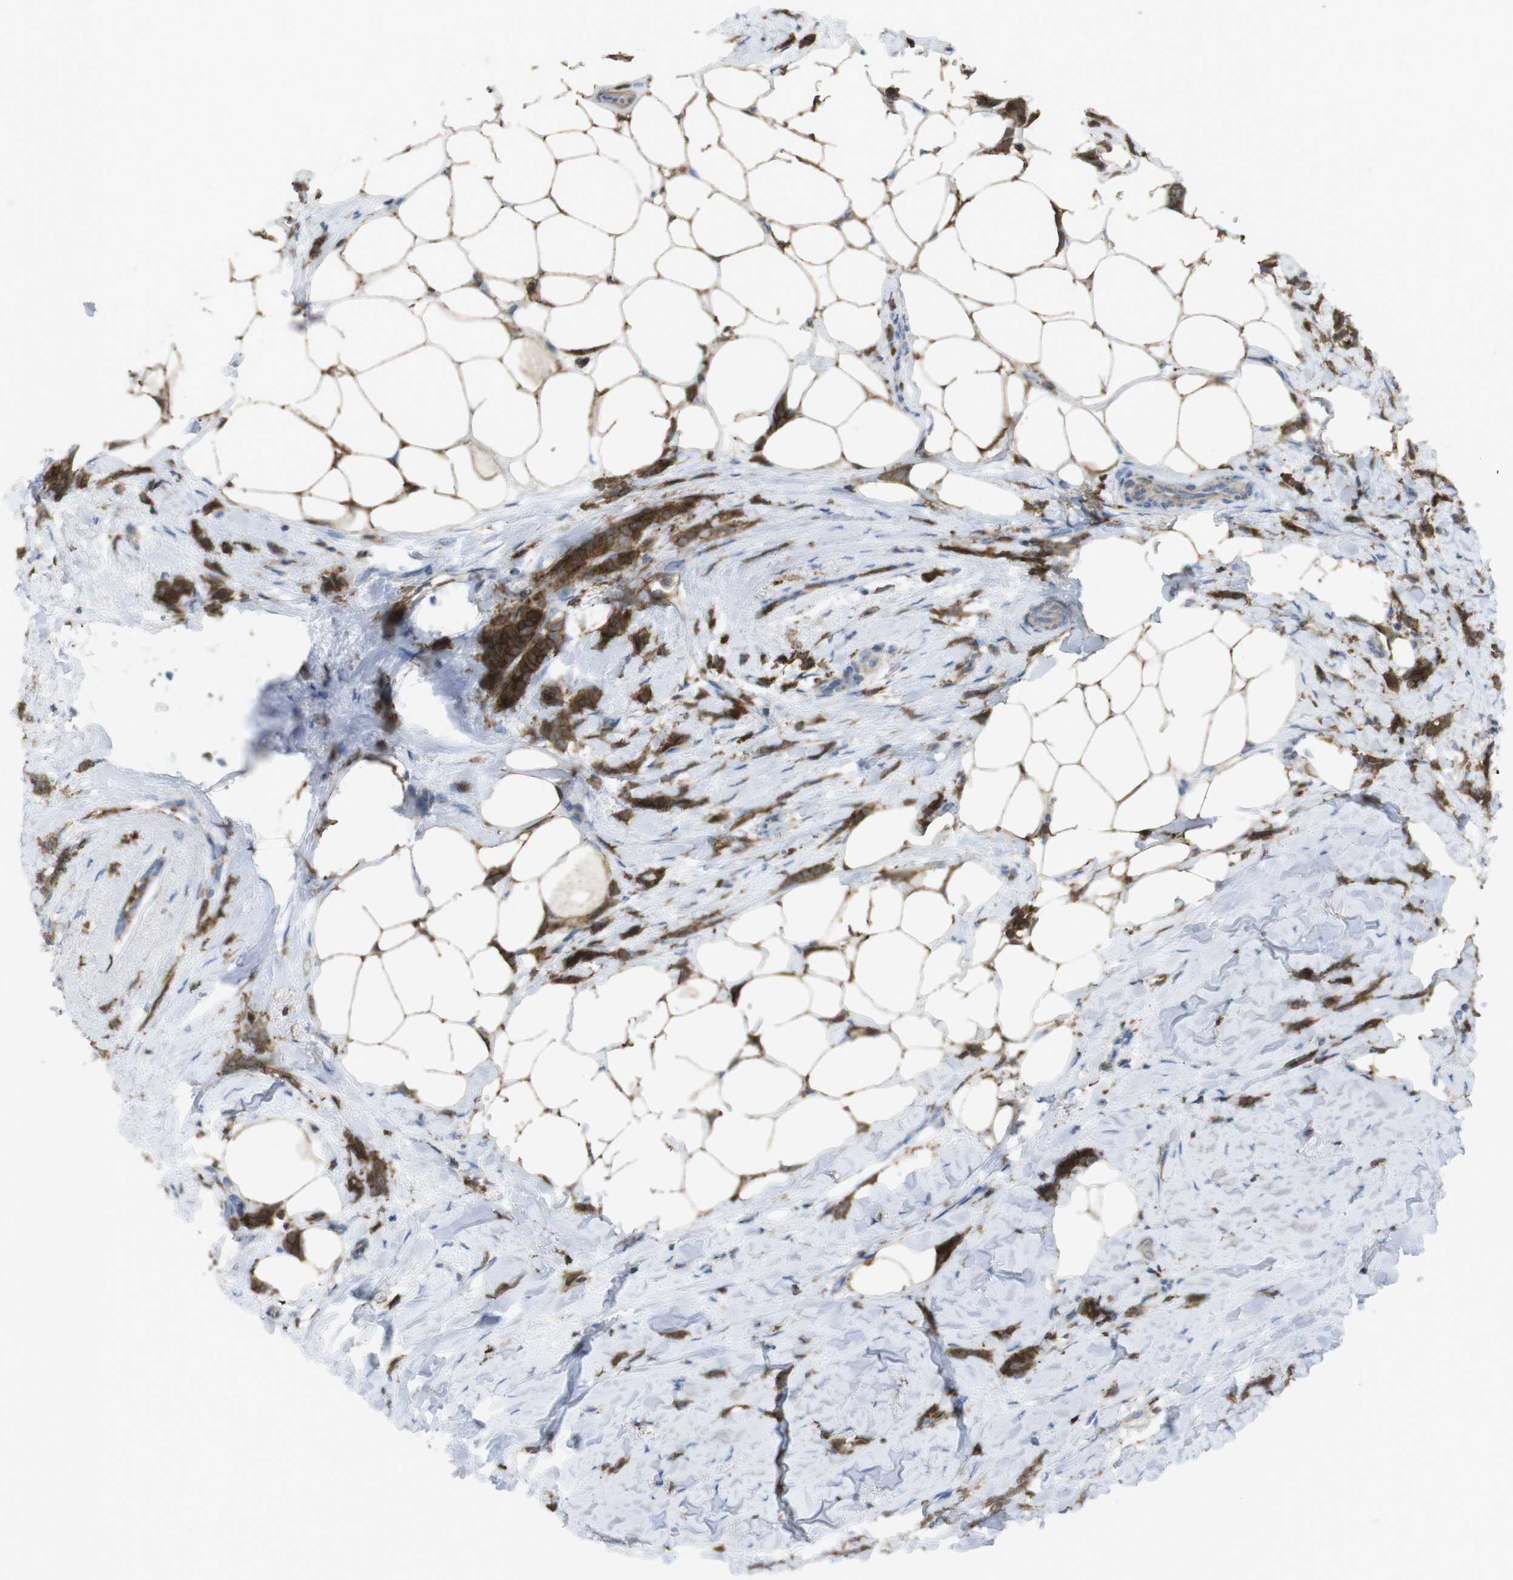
{"staining": {"intensity": "strong", "quantity": ">75%", "location": "cytoplasmic/membranous"}, "tissue": "breast cancer", "cell_type": "Tumor cells", "image_type": "cancer", "snomed": [{"axis": "morphology", "description": "Lobular carcinoma, in situ"}, {"axis": "morphology", "description": "Lobular carcinoma"}, {"axis": "topography", "description": "Breast"}], "caption": "High-magnification brightfield microscopy of breast cancer (lobular carcinoma) stained with DAB (brown) and counterstained with hematoxylin (blue). tumor cells exhibit strong cytoplasmic/membranous positivity is seen in approximately>75% of cells.", "gene": "PRKCD", "patient": {"sex": "female", "age": 41}}